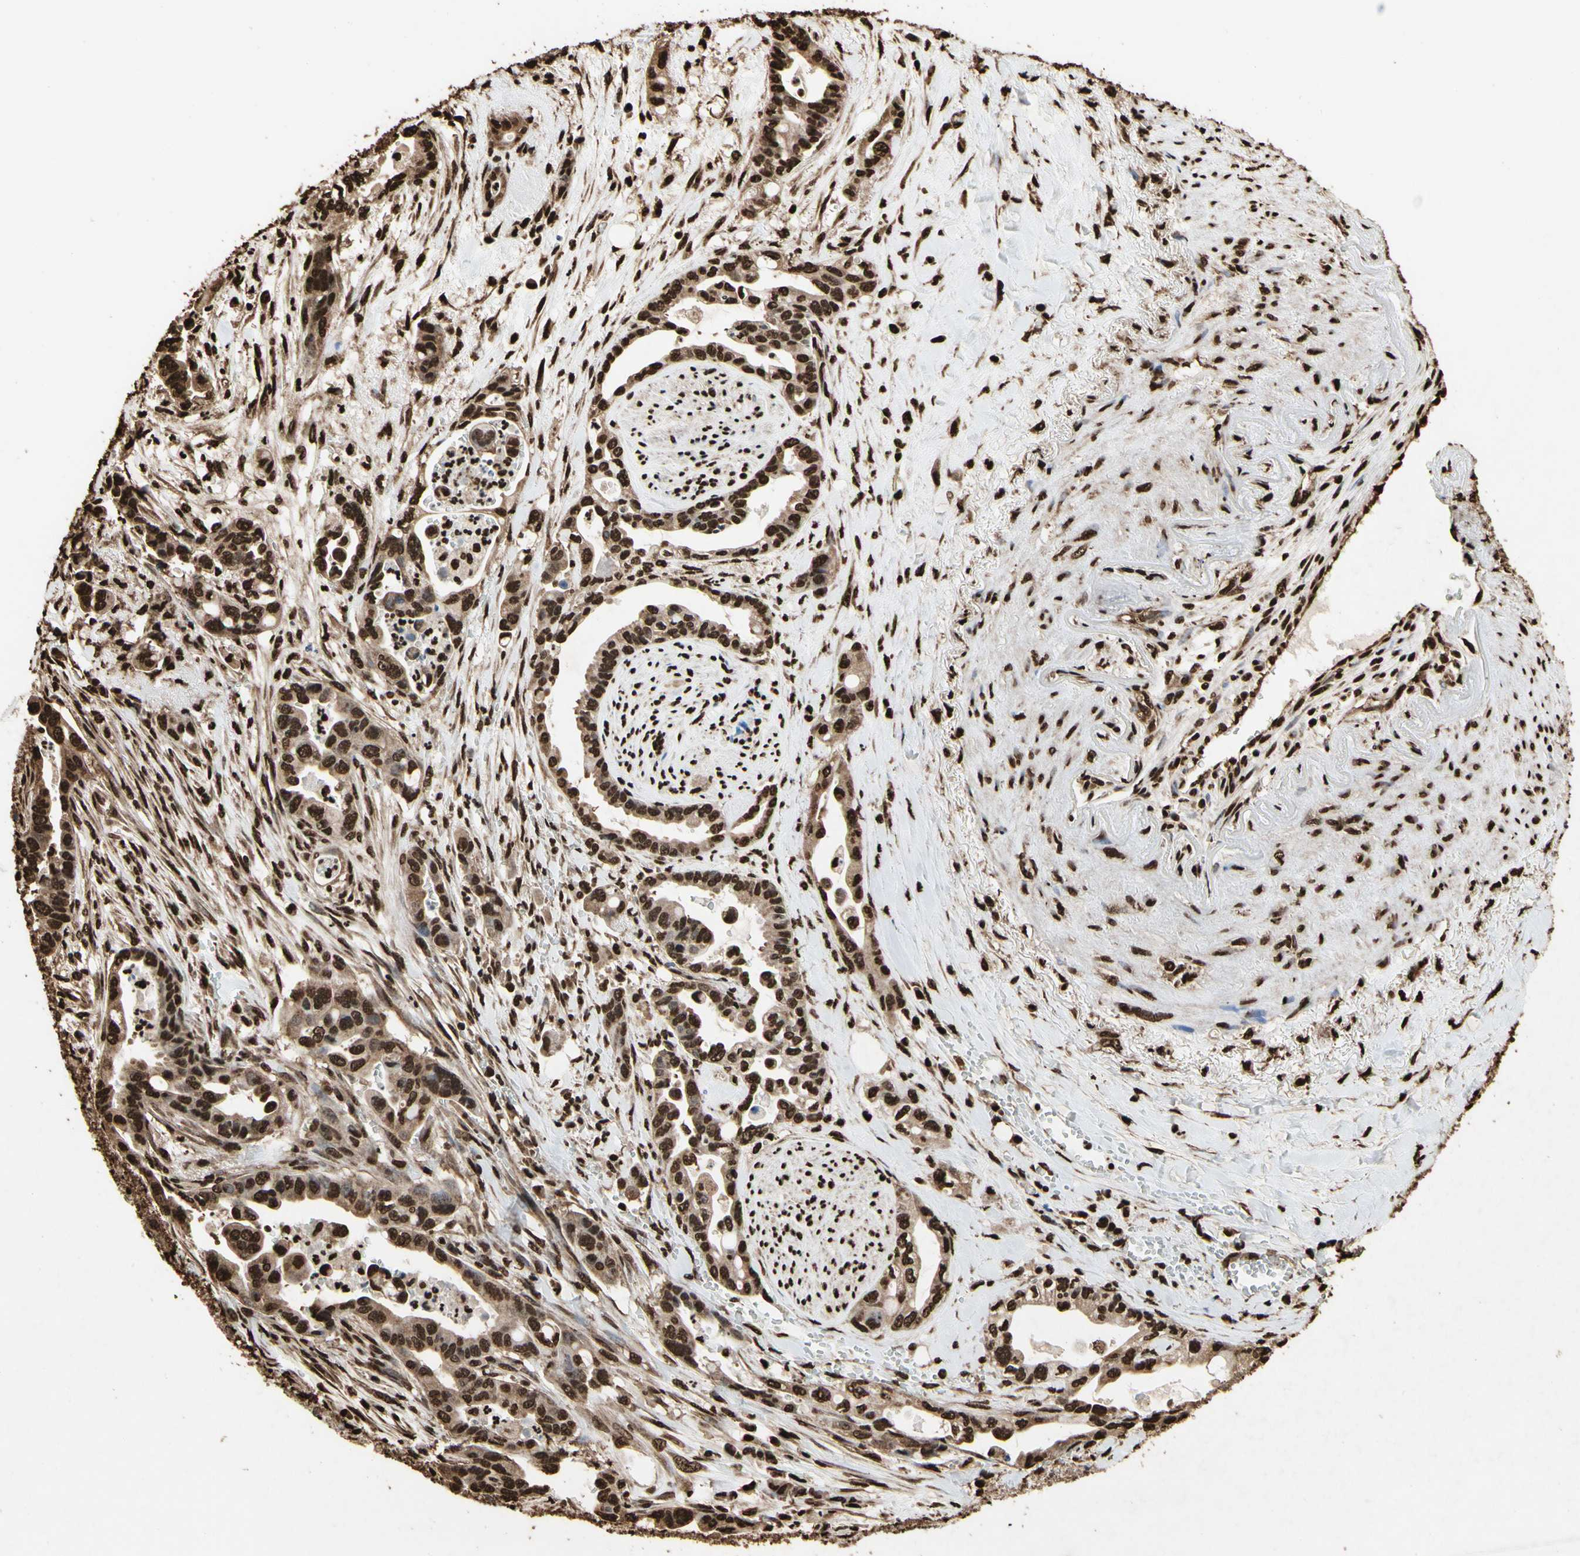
{"staining": {"intensity": "strong", "quantity": ">75%", "location": "cytoplasmic/membranous,nuclear"}, "tissue": "pancreatic cancer", "cell_type": "Tumor cells", "image_type": "cancer", "snomed": [{"axis": "morphology", "description": "Adenocarcinoma, NOS"}, {"axis": "topography", "description": "Pancreas"}], "caption": "Pancreatic cancer (adenocarcinoma) stained for a protein exhibits strong cytoplasmic/membranous and nuclear positivity in tumor cells. (DAB (3,3'-diaminobenzidine) = brown stain, brightfield microscopy at high magnification).", "gene": "HNRNPK", "patient": {"sex": "male", "age": 70}}